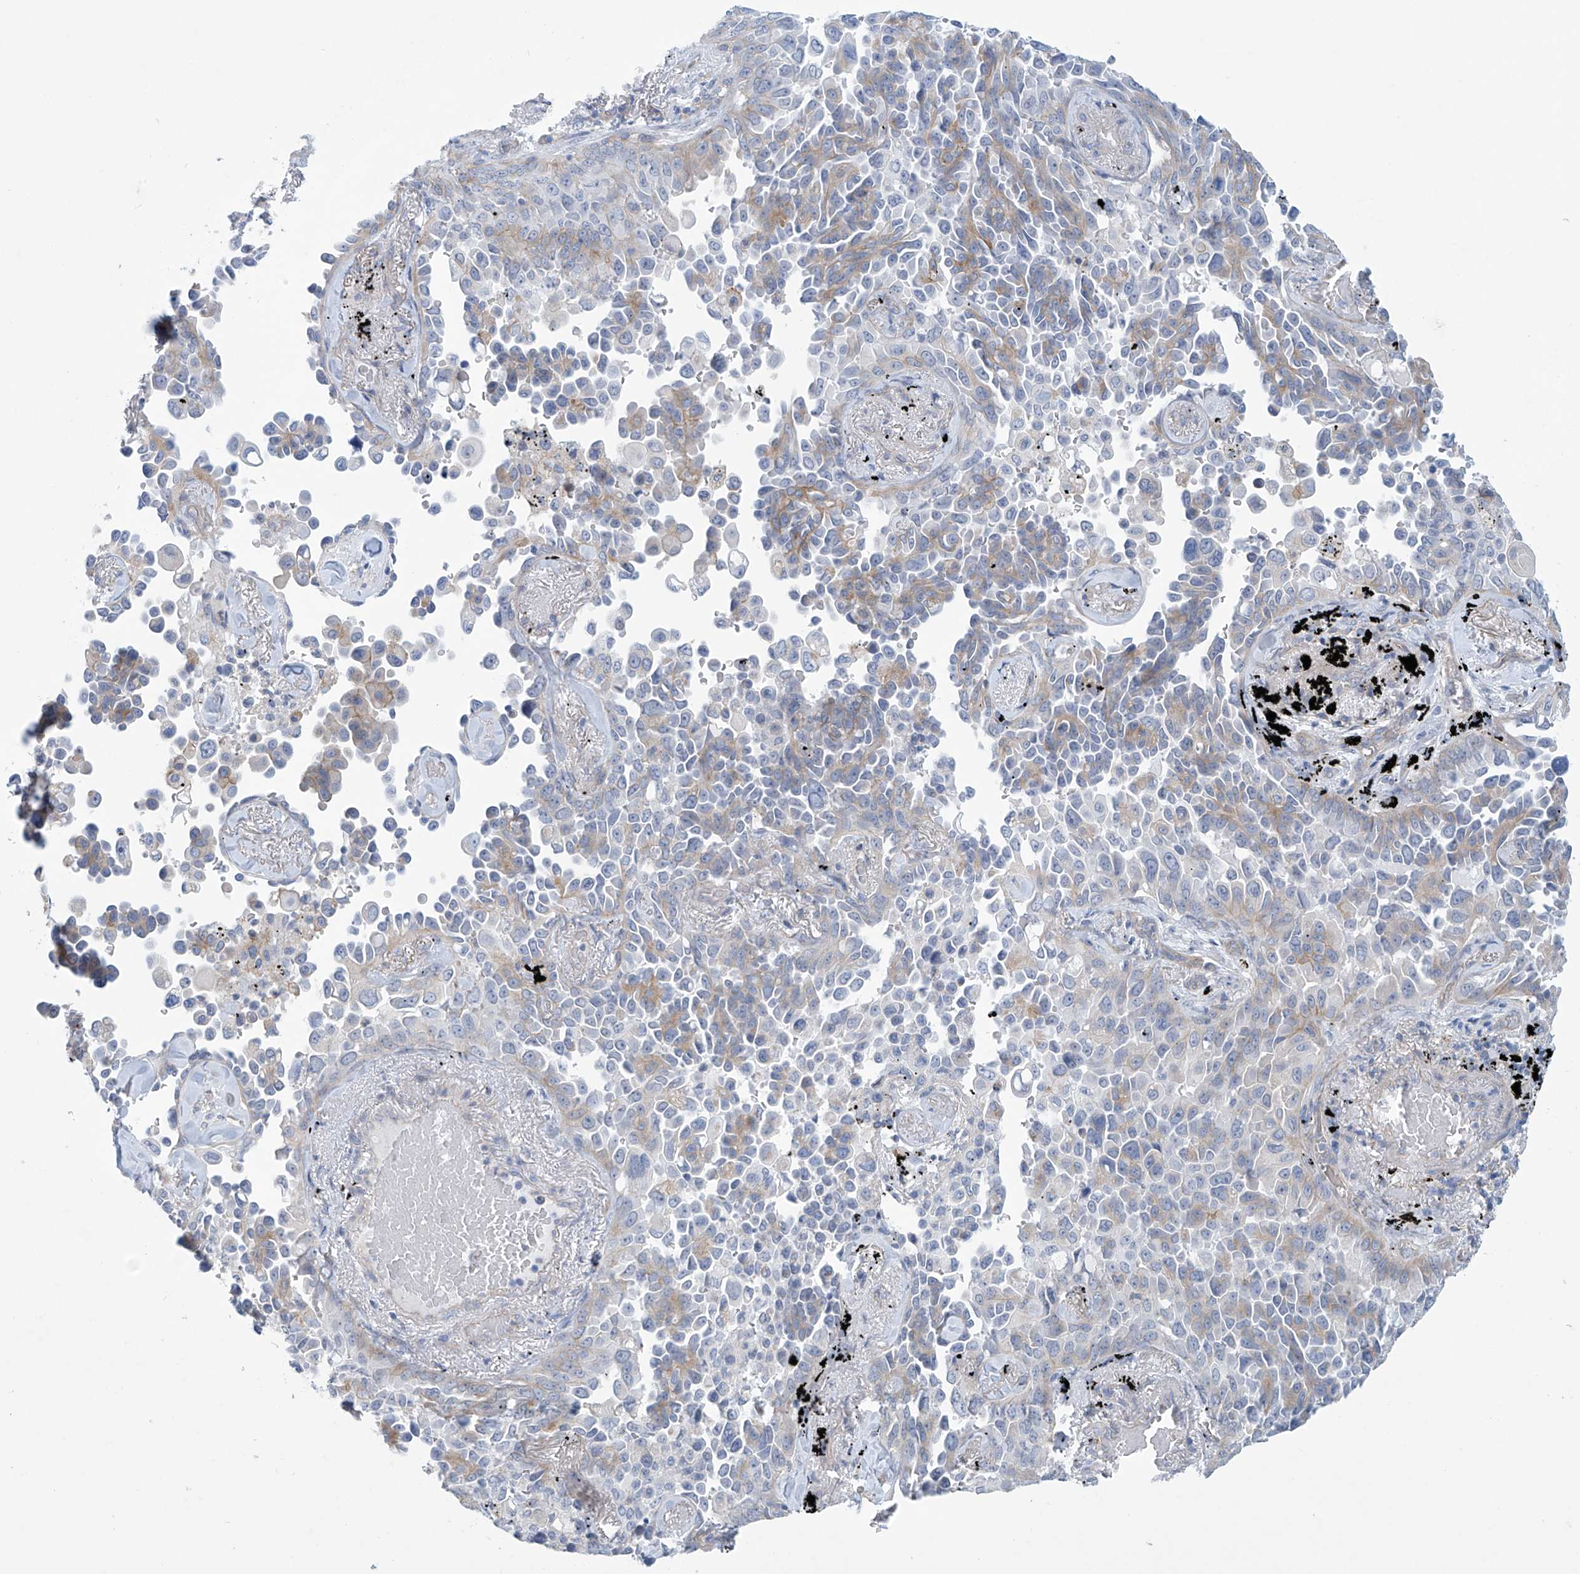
{"staining": {"intensity": "negative", "quantity": "none", "location": "none"}, "tissue": "lung cancer", "cell_type": "Tumor cells", "image_type": "cancer", "snomed": [{"axis": "morphology", "description": "Adenocarcinoma, NOS"}, {"axis": "topography", "description": "Lung"}], "caption": "A high-resolution image shows immunohistochemistry (IHC) staining of lung cancer, which reveals no significant expression in tumor cells. (DAB (3,3'-diaminobenzidine) immunohistochemistry (IHC) visualized using brightfield microscopy, high magnification).", "gene": "ABHD13", "patient": {"sex": "female", "age": 67}}